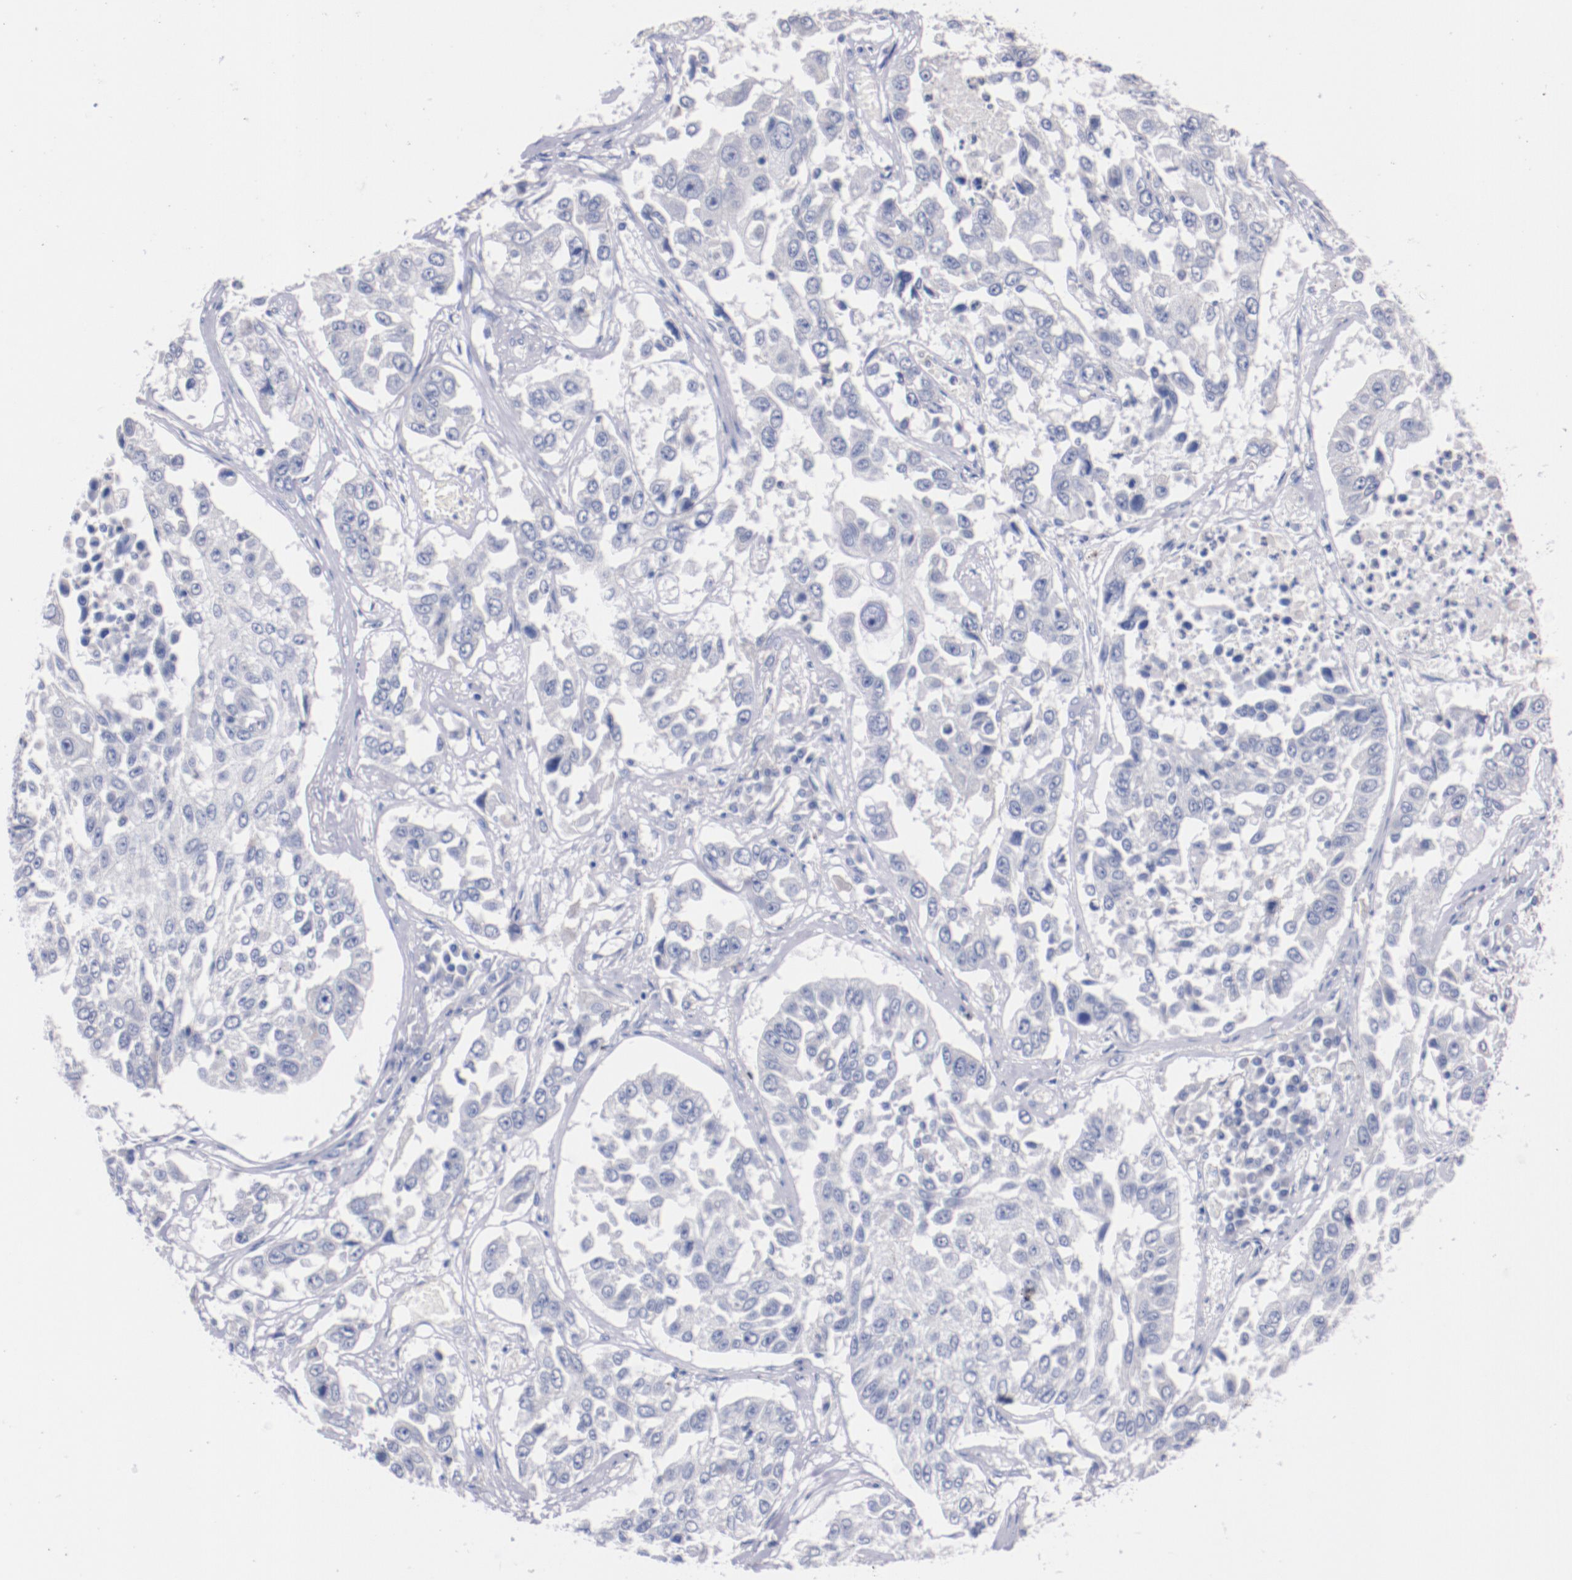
{"staining": {"intensity": "negative", "quantity": "none", "location": "none"}, "tissue": "lung cancer", "cell_type": "Tumor cells", "image_type": "cancer", "snomed": [{"axis": "morphology", "description": "Squamous cell carcinoma, NOS"}, {"axis": "topography", "description": "Lung"}], "caption": "DAB immunohistochemical staining of lung cancer exhibits no significant staining in tumor cells. The staining is performed using DAB brown chromogen with nuclei counter-stained in using hematoxylin.", "gene": "CNTNAP2", "patient": {"sex": "male", "age": 71}}